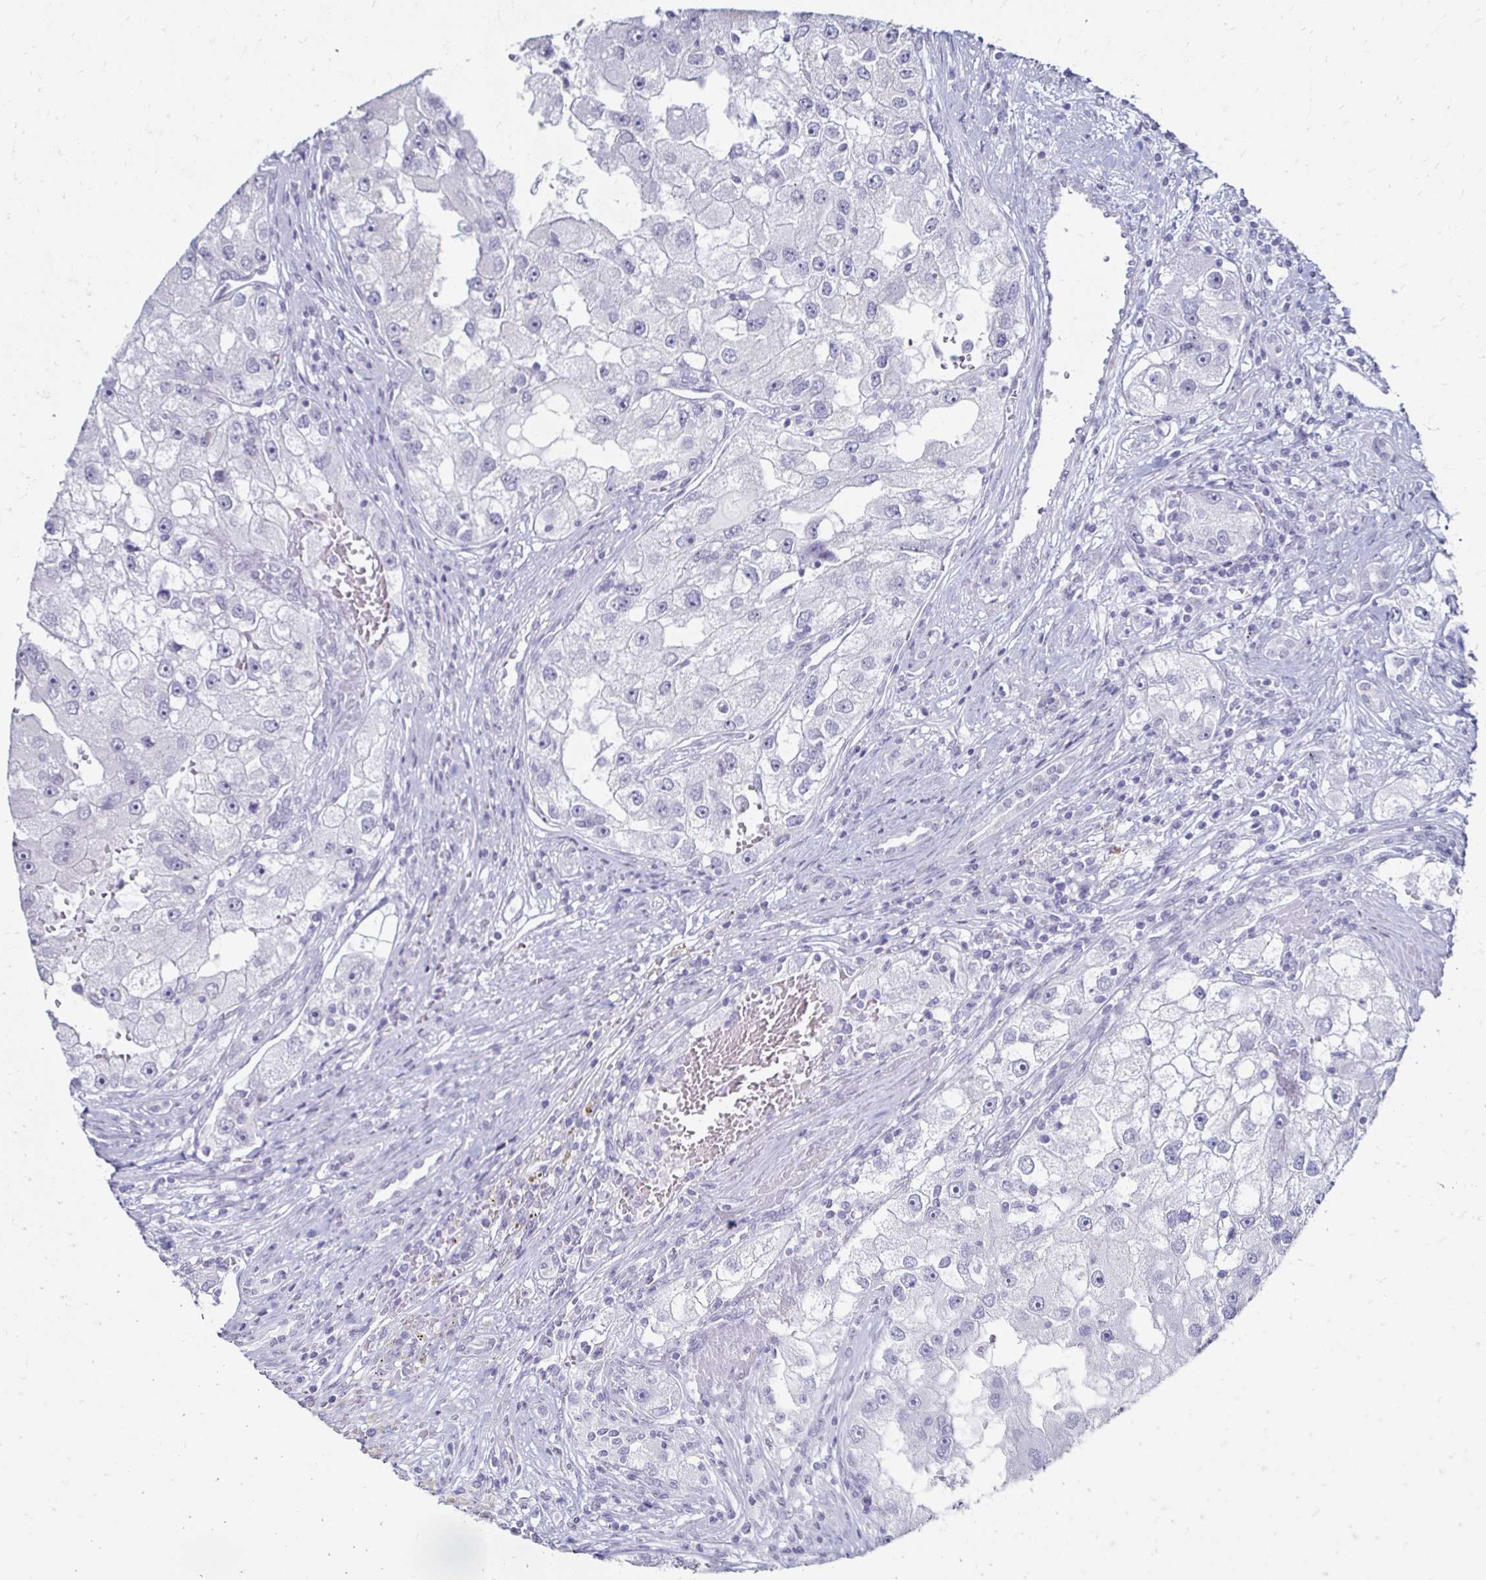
{"staining": {"intensity": "negative", "quantity": "none", "location": "none"}, "tissue": "renal cancer", "cell_type": "Tumor cells", "image_type": "cancer", "snomed": [{"axis": "morphology", "description": "Adenocarcinoma, NOS"}, {"axis": "topography", "description": "Kidney"}], "caption": "Immunohistochemistry image of human renal adenocarcinoma stained for a protein (brown), which reveals no staining in tumor cells. The staining was performed using DAB (3,3'-diaminobenzidine) to visualize the protein expression in brown, while the nuclei were stained in blue with hematoxylin (Magnification: 20x).", "gene": "TOMM34", "patient": {"sex": "male", "age": 63}}